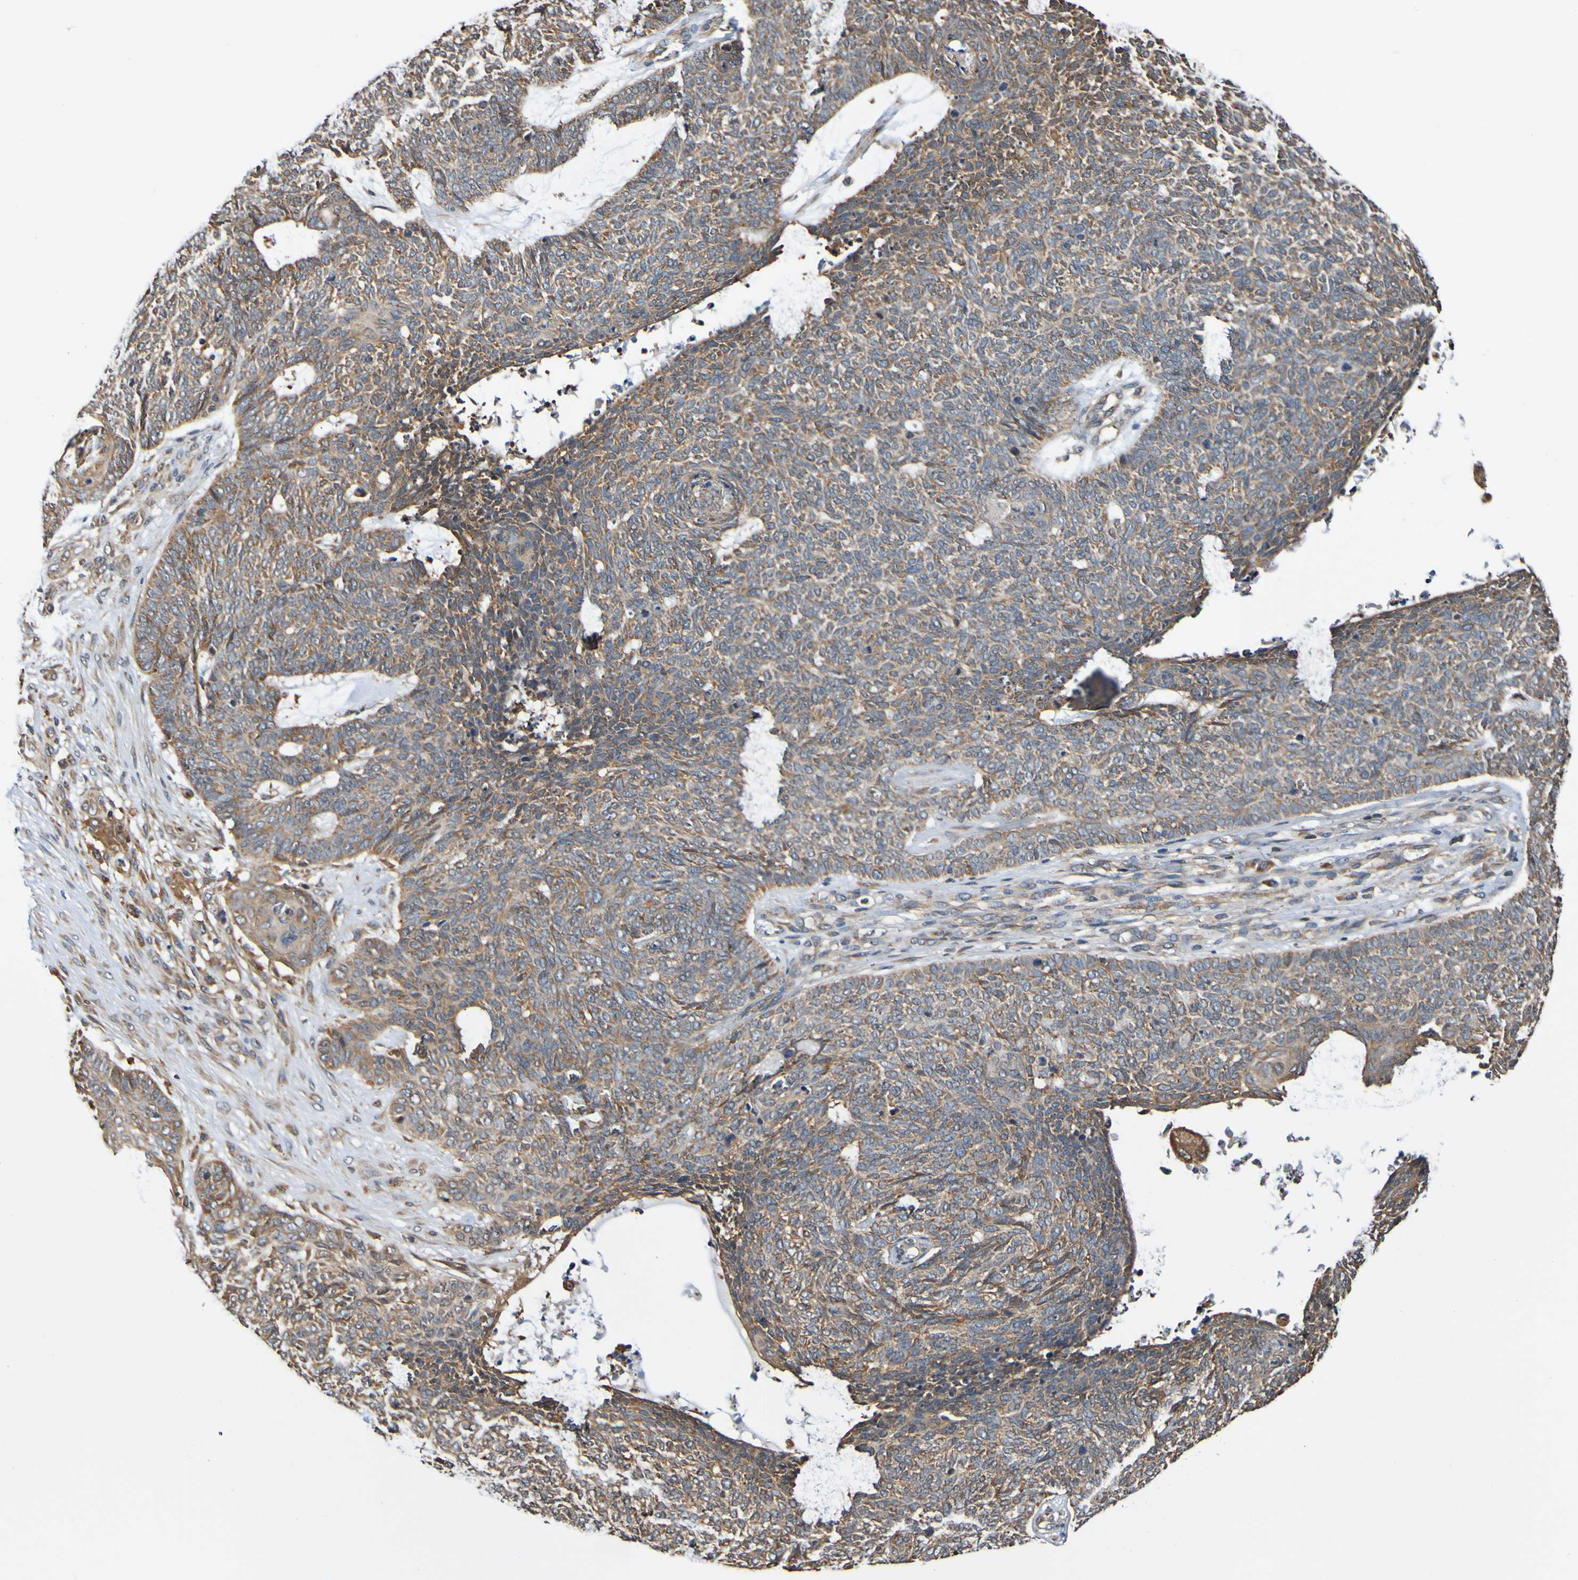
{"staining": {"intensity": "moderate", "quantity": ">75%", "location": "cytoplasmic/membranous"}, "tissue": "skin cancer", "cell_type": "Tumor cells", "image_type": "cancer", "snomed": [{"axis": "morphology", "description": "Basal cell carcinoma"}, {"axis": "topography", "description": "Skin"}], "caption": "Moderate cytoplasmic/membranous positivity is seen in approximately >75% of tumor cells in skin basal cell carcinoma.", "gene": "AXIN1", "patient": {"sex": "female", "age": 84}}